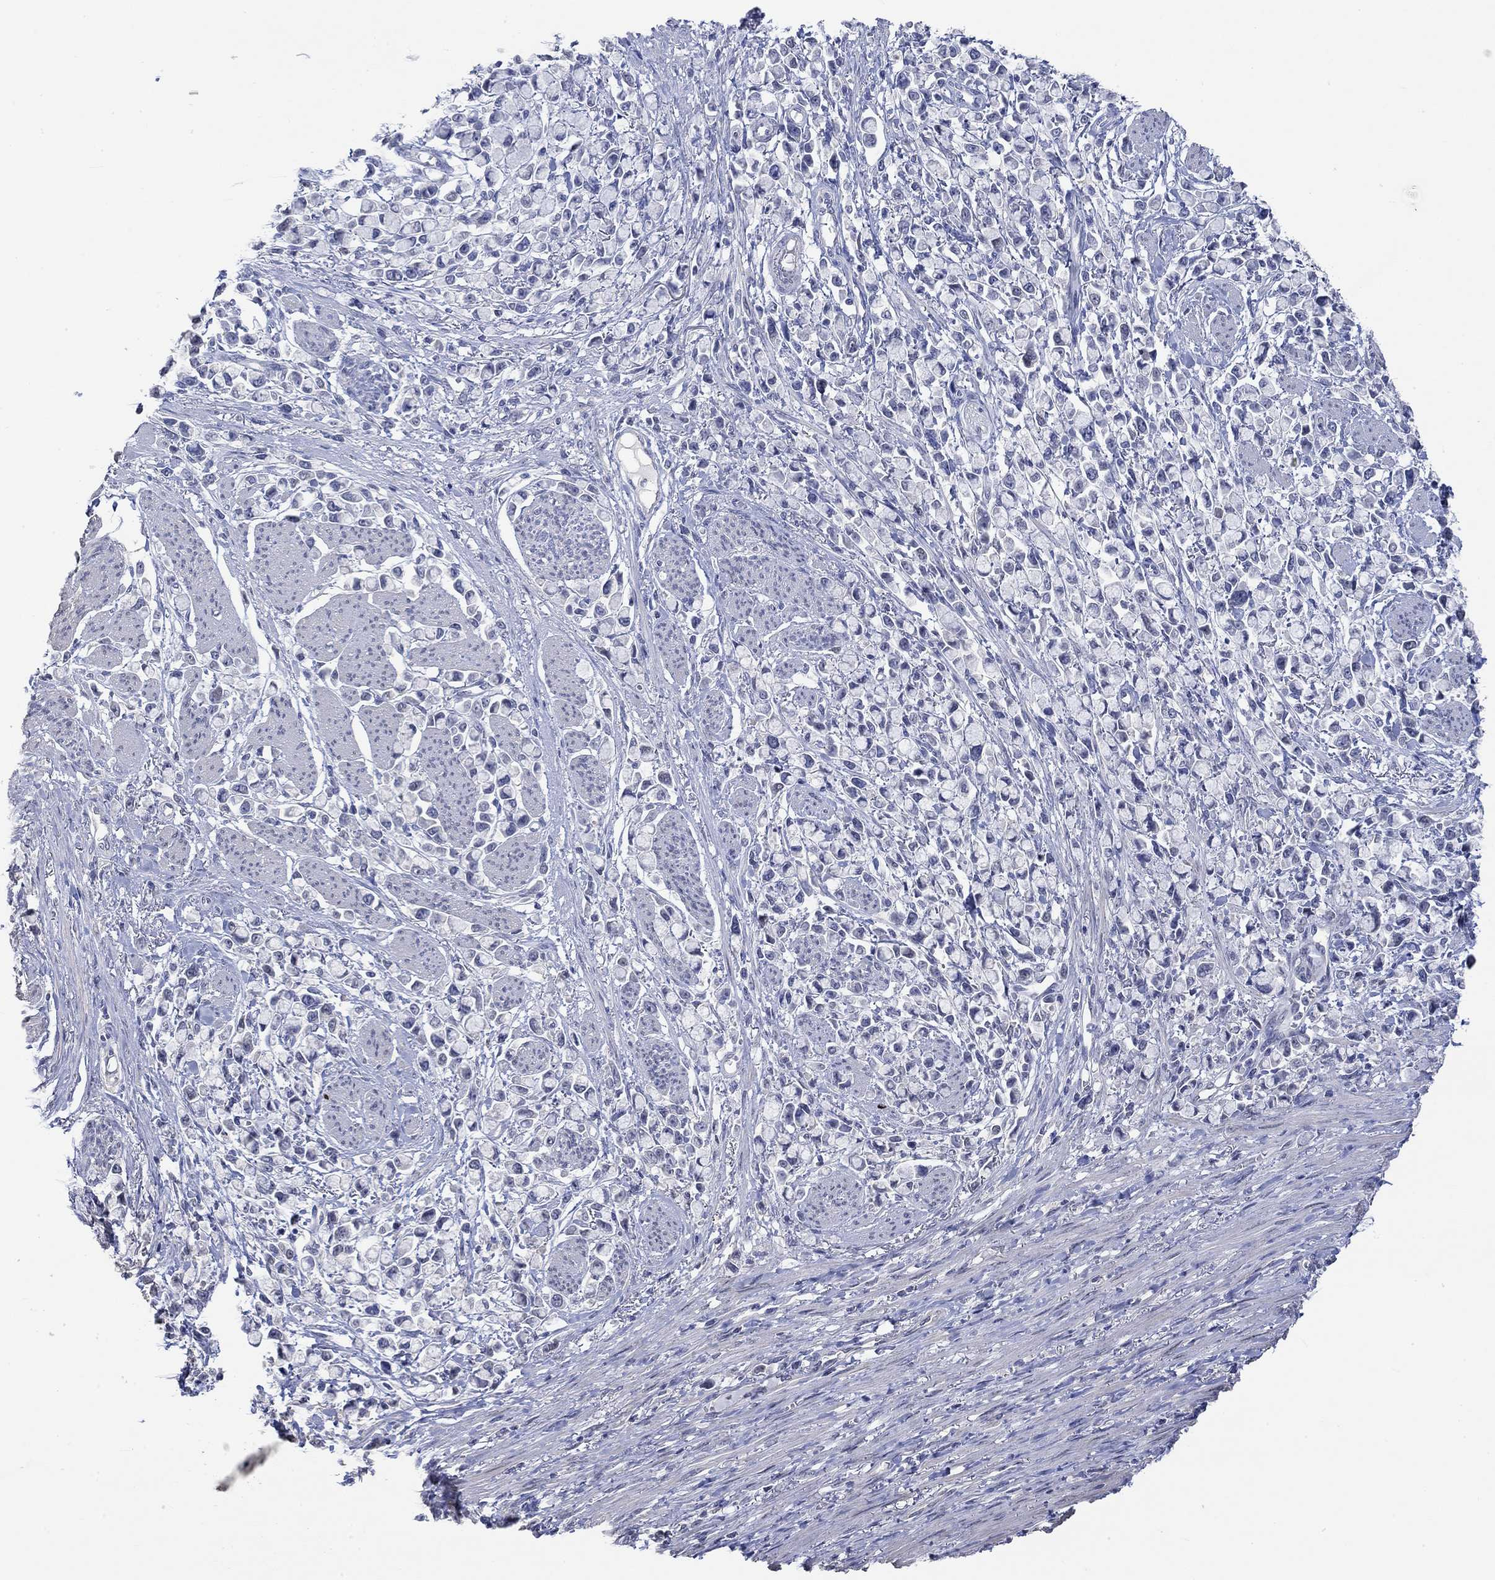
{"staining": {"intensity": "negative", "quantity": "none", "location": "none"}, "tissue": "stomach cancer", "cell_type": "Tumor cells", "image_type": "cancer", "snomed": [{"axis": "morphology", "description": "Adenocarcinoma, NOS"}, {"axis": "topography", "description": "Stomach"}], "caption": "Image shows no protein staining in tumor cells of stomach cancer (adenocarcinoma) tissue.", "gene": "PNMA5", "patient": {"sex": "female", "age": 81}}